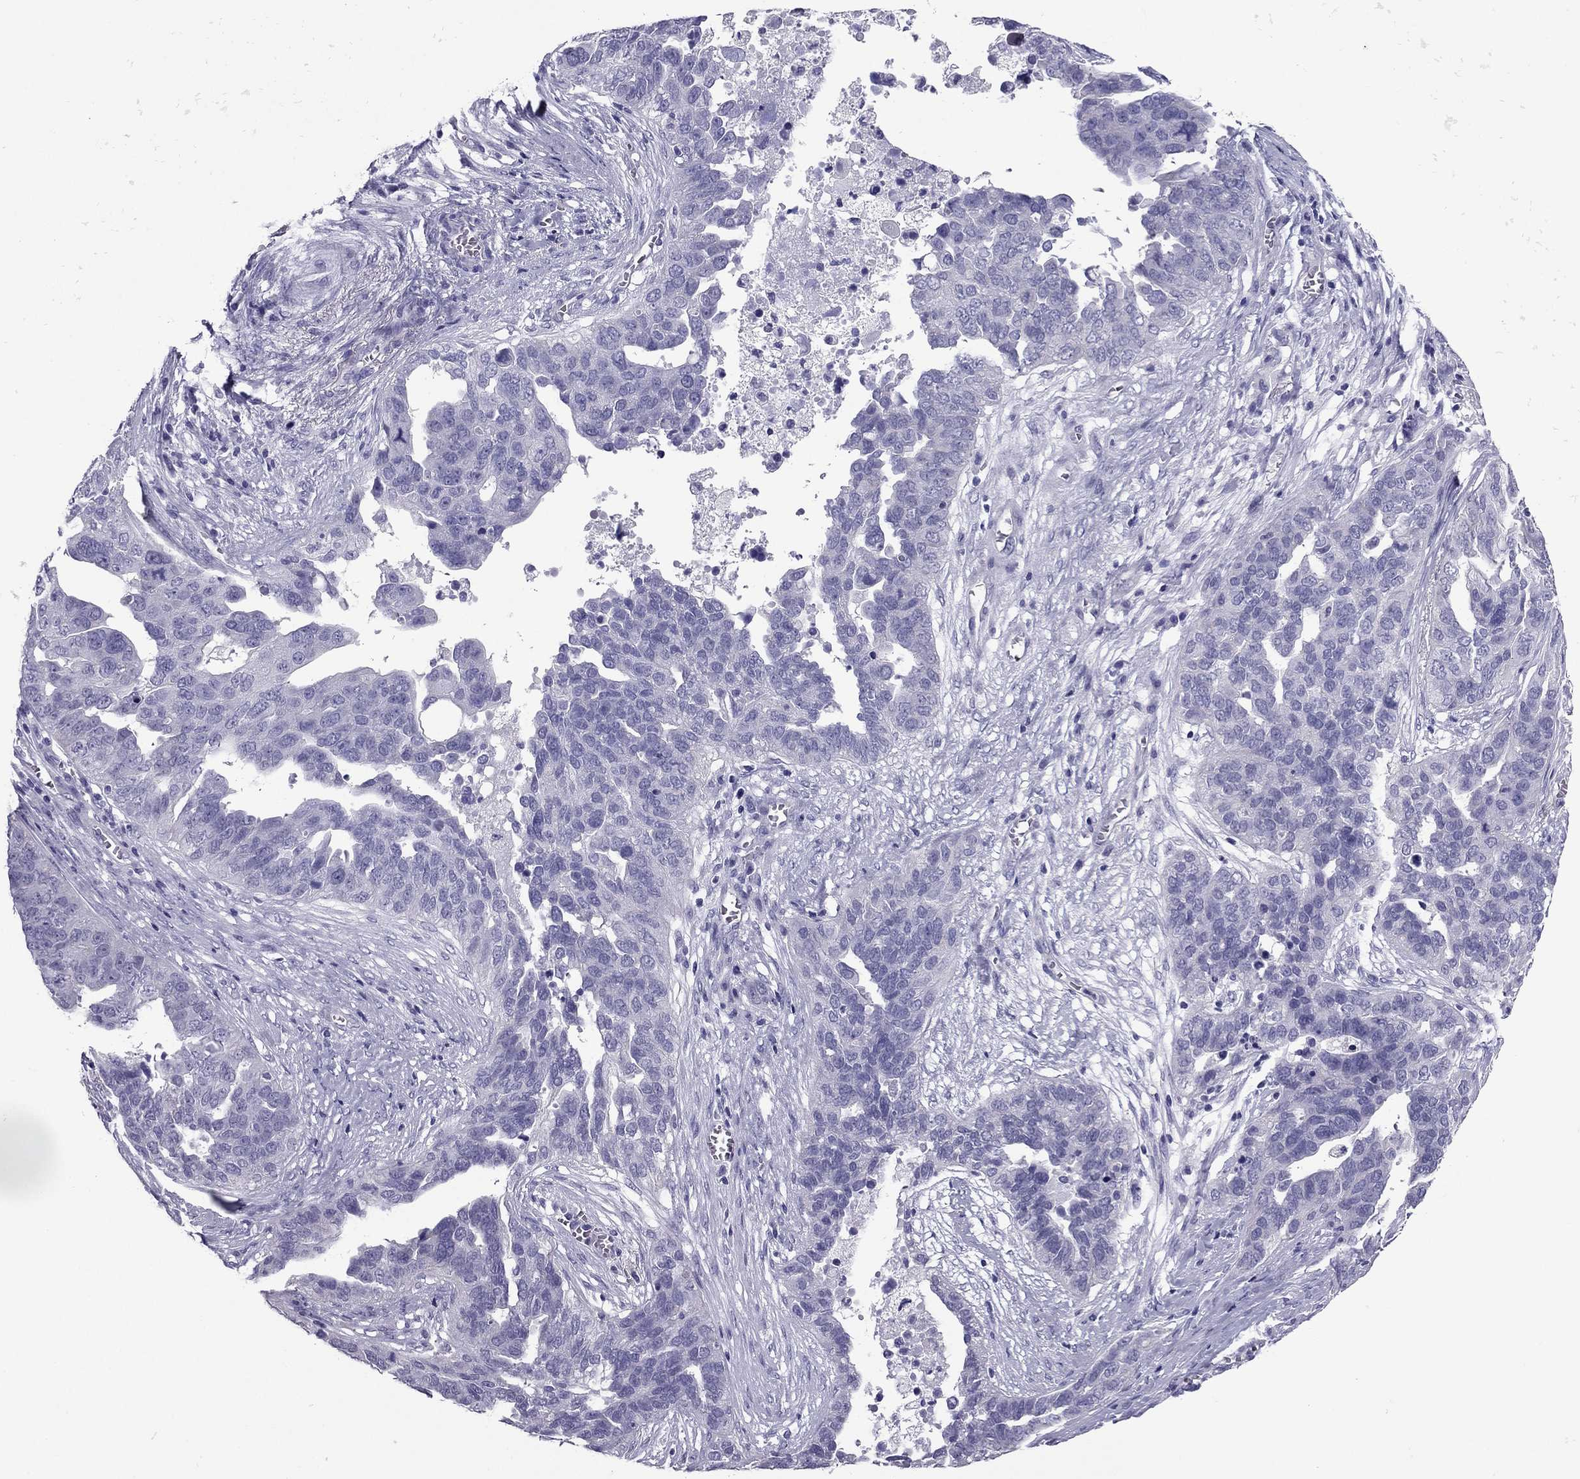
{"staining": {"intensity": "negative", "quantity": "none", "location": "none"}, "tissue": "ovarian cancer", "cell_type": "Tumor cells", "image_type": "cancer", "snomed": [{"axis": "morphology", "description": "Carcinoma, endometroid"}, {"axis": "topography", "description": "Soft tissue"}, {"axis": "topography", "description": "Ovary"}], "caption": "Tumor cells are negative for protein expression in human ovarian endometroid carcinoma.", "gene": "PDE6A", "patient": {"sex": "female", "age": 52}}